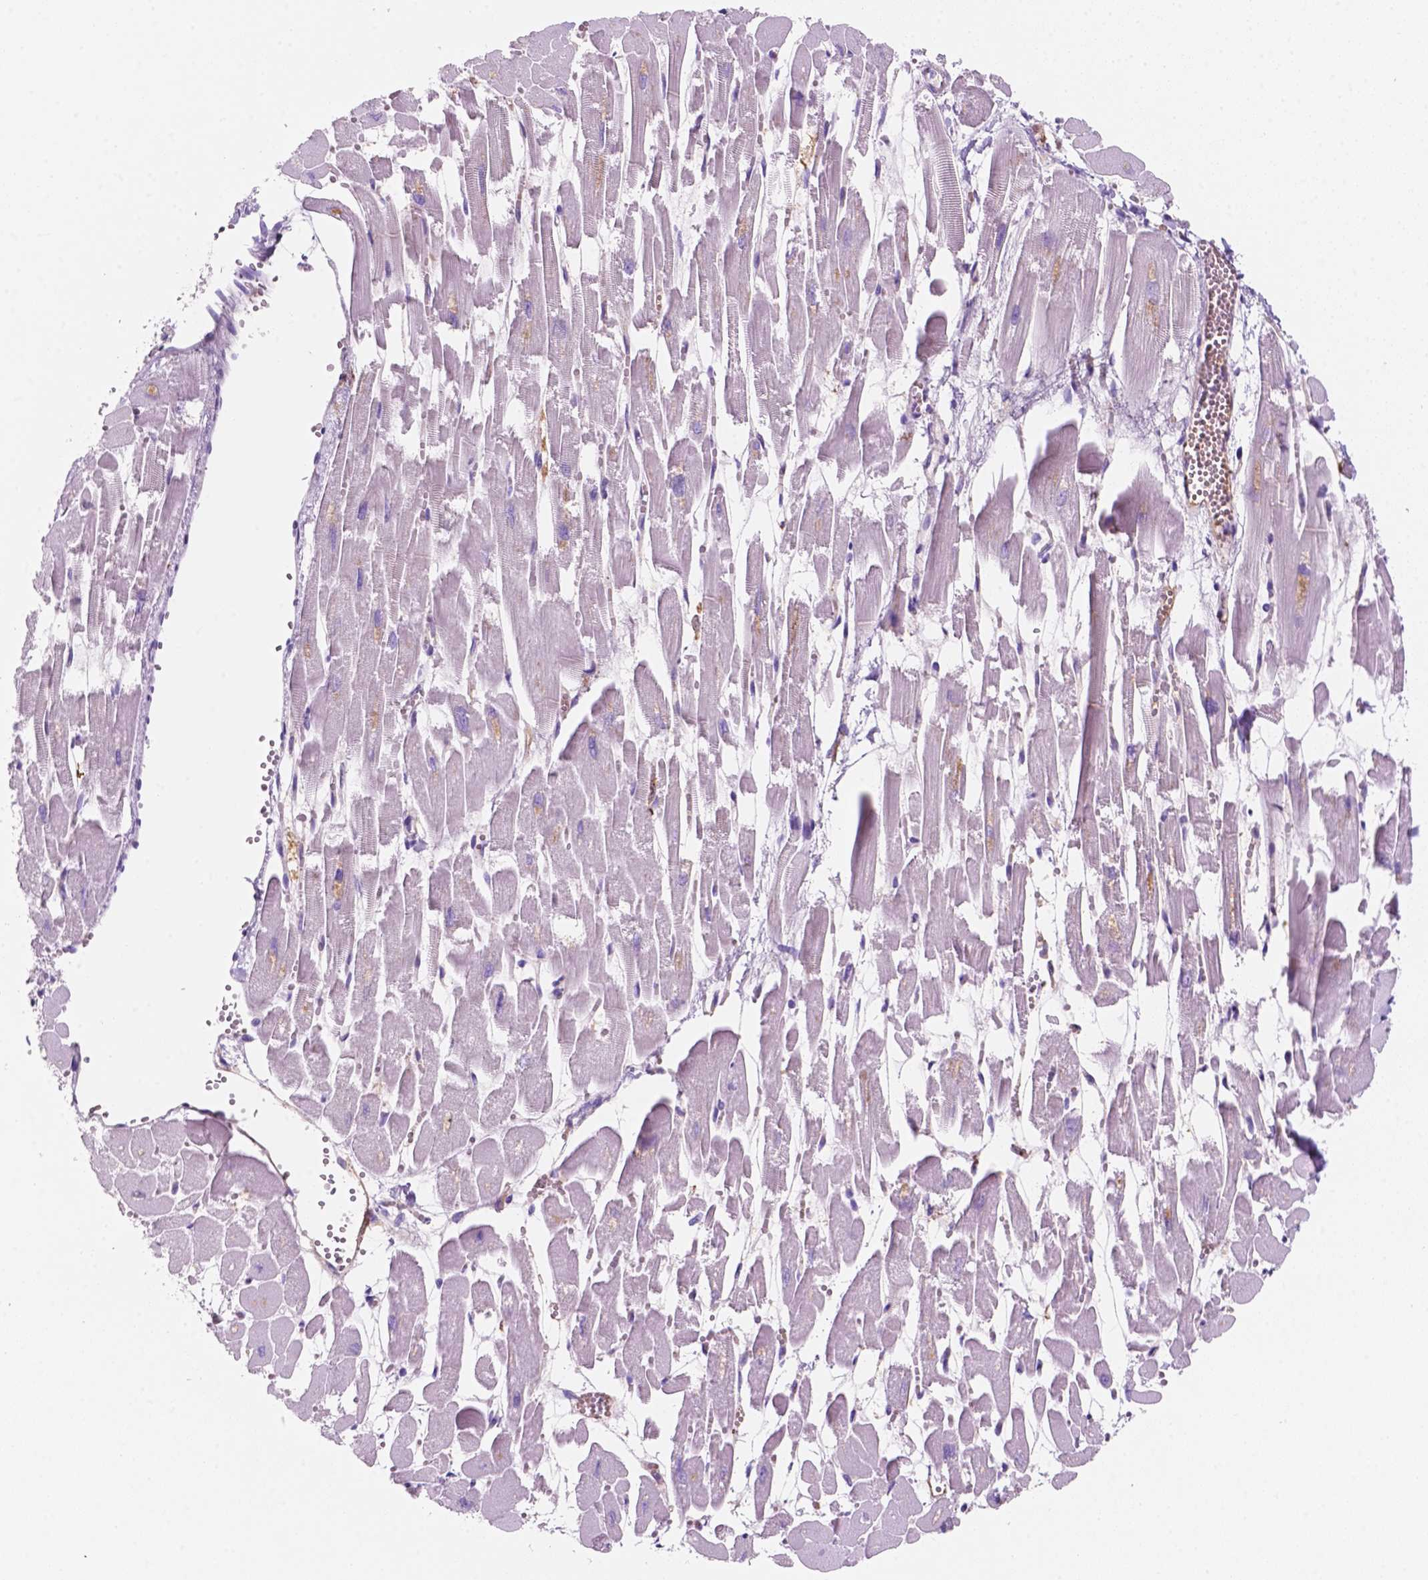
{"staining": {"intensity": "negative", "quantity": "none", "location": "none"}, "tissue": "heart muscle", "cell_type": "Cardiomyocytes", "image_type": "normal", "snomed": [{"axis": "morphology", "description": "Normal tissue, NOS"}, {"axis": "topography", "description": "Heart"}], "caption": "There is no significant positivity in cardiomyocytes of heart muscle. Brightfield microscopy of immunohistochemistry stained with DAB (3,3'-diaminobenzidine) (brown) and hematoxylin (blue), captured at high magnification.", "gene": "MKRN2OS", "patient": {"sex": "female", "age": 52}}